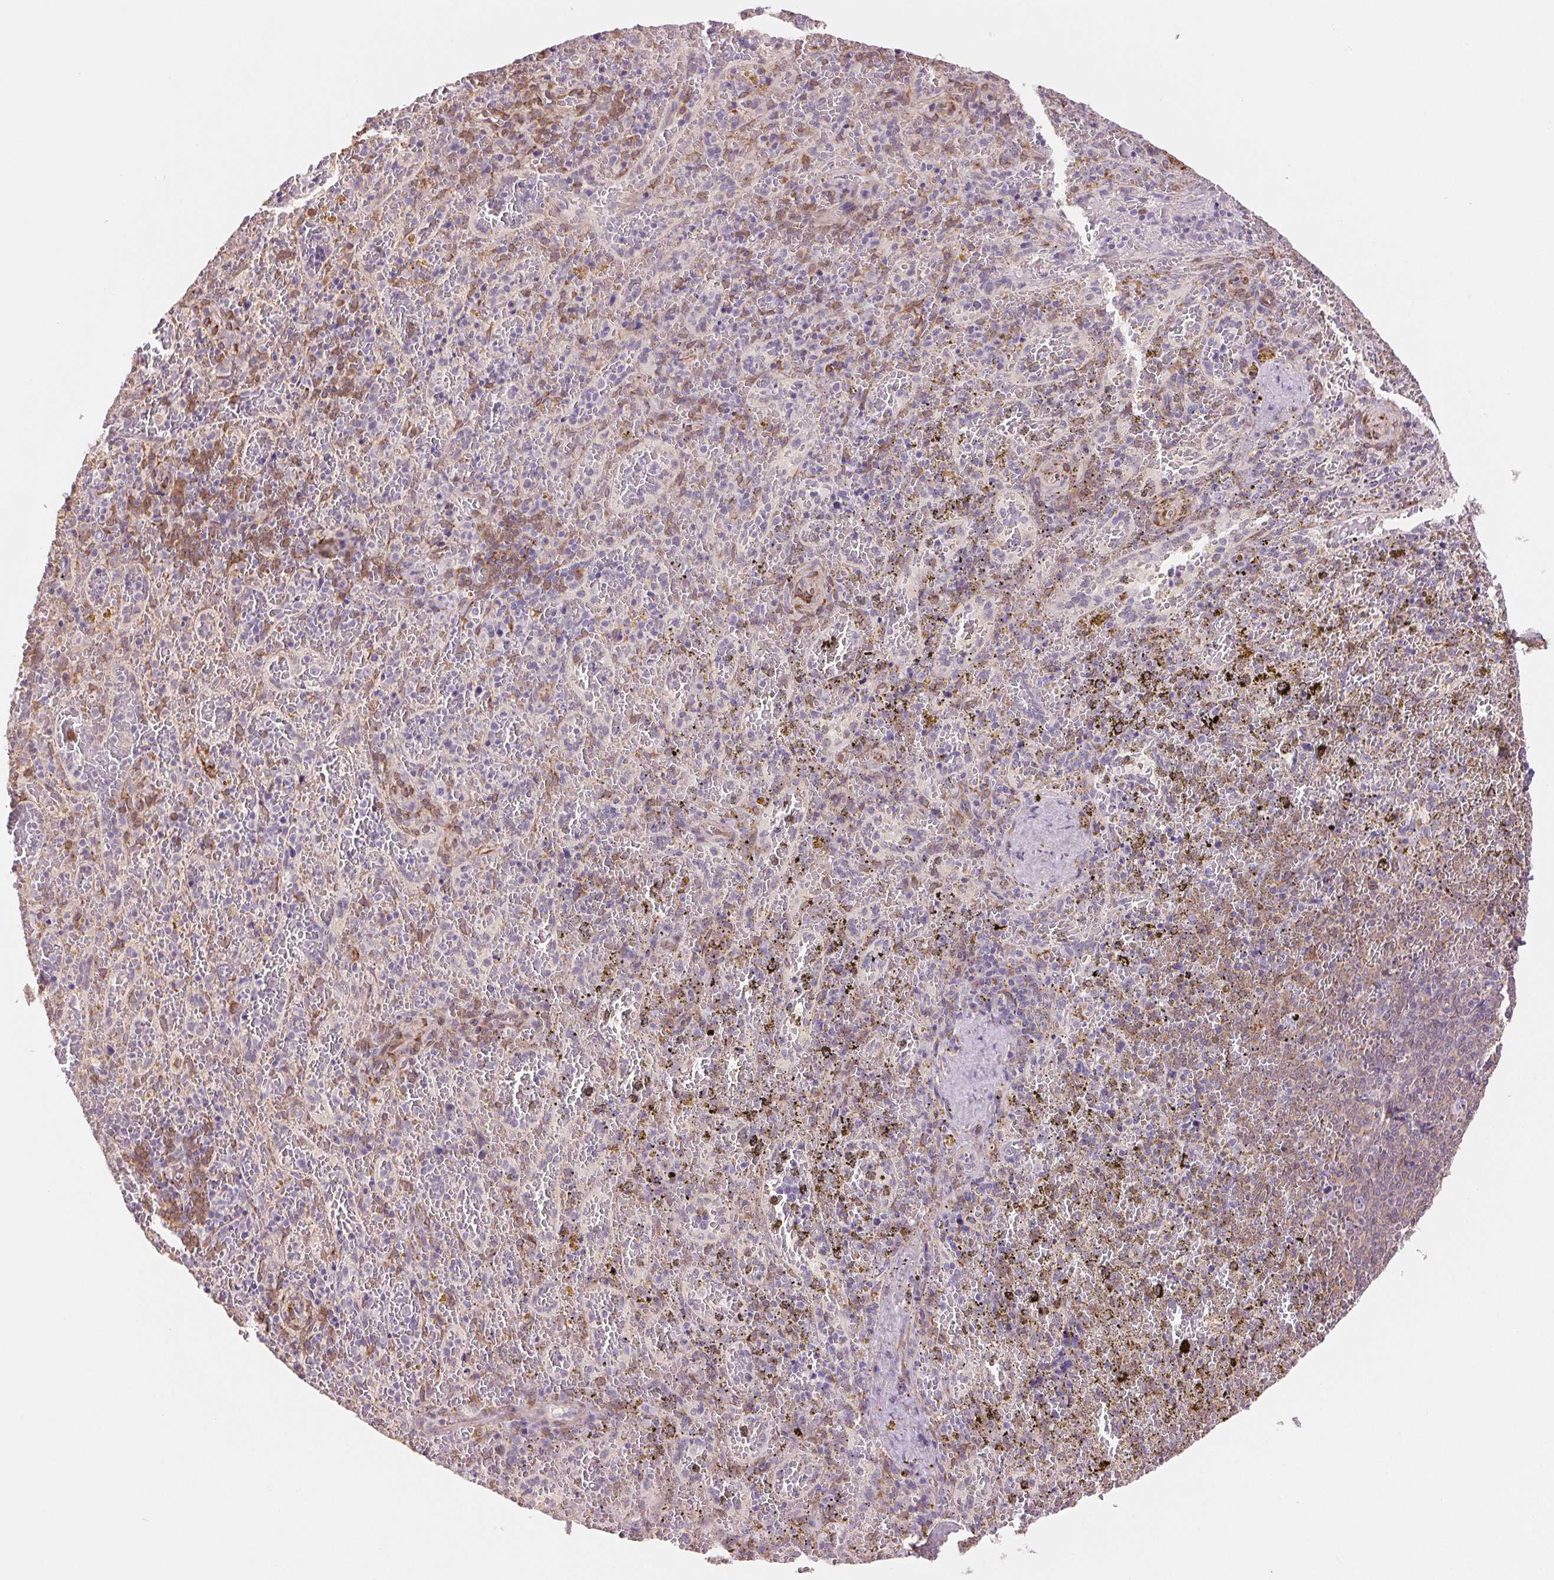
{"staining": {"intensity": "moderate", "quantity": "<25%", "location": "cytoplasmic/membranous"}, "tissue": "spleen", "cell_type": "Cells in red pulp", "image_type": "normal", "snomed": [{"axis": "morphology", "description": "Normal tissue, NOS"}, {"axis": "topography", "description": "Spleen"}], "caption": "Spleen stained with a brown dye demonstrates moderate cytoplasmic/membranous positive expression in about <25% of cells in red pulp.", "gene": "FKBP10", "patient": {"sex": "female", "age": 50}}